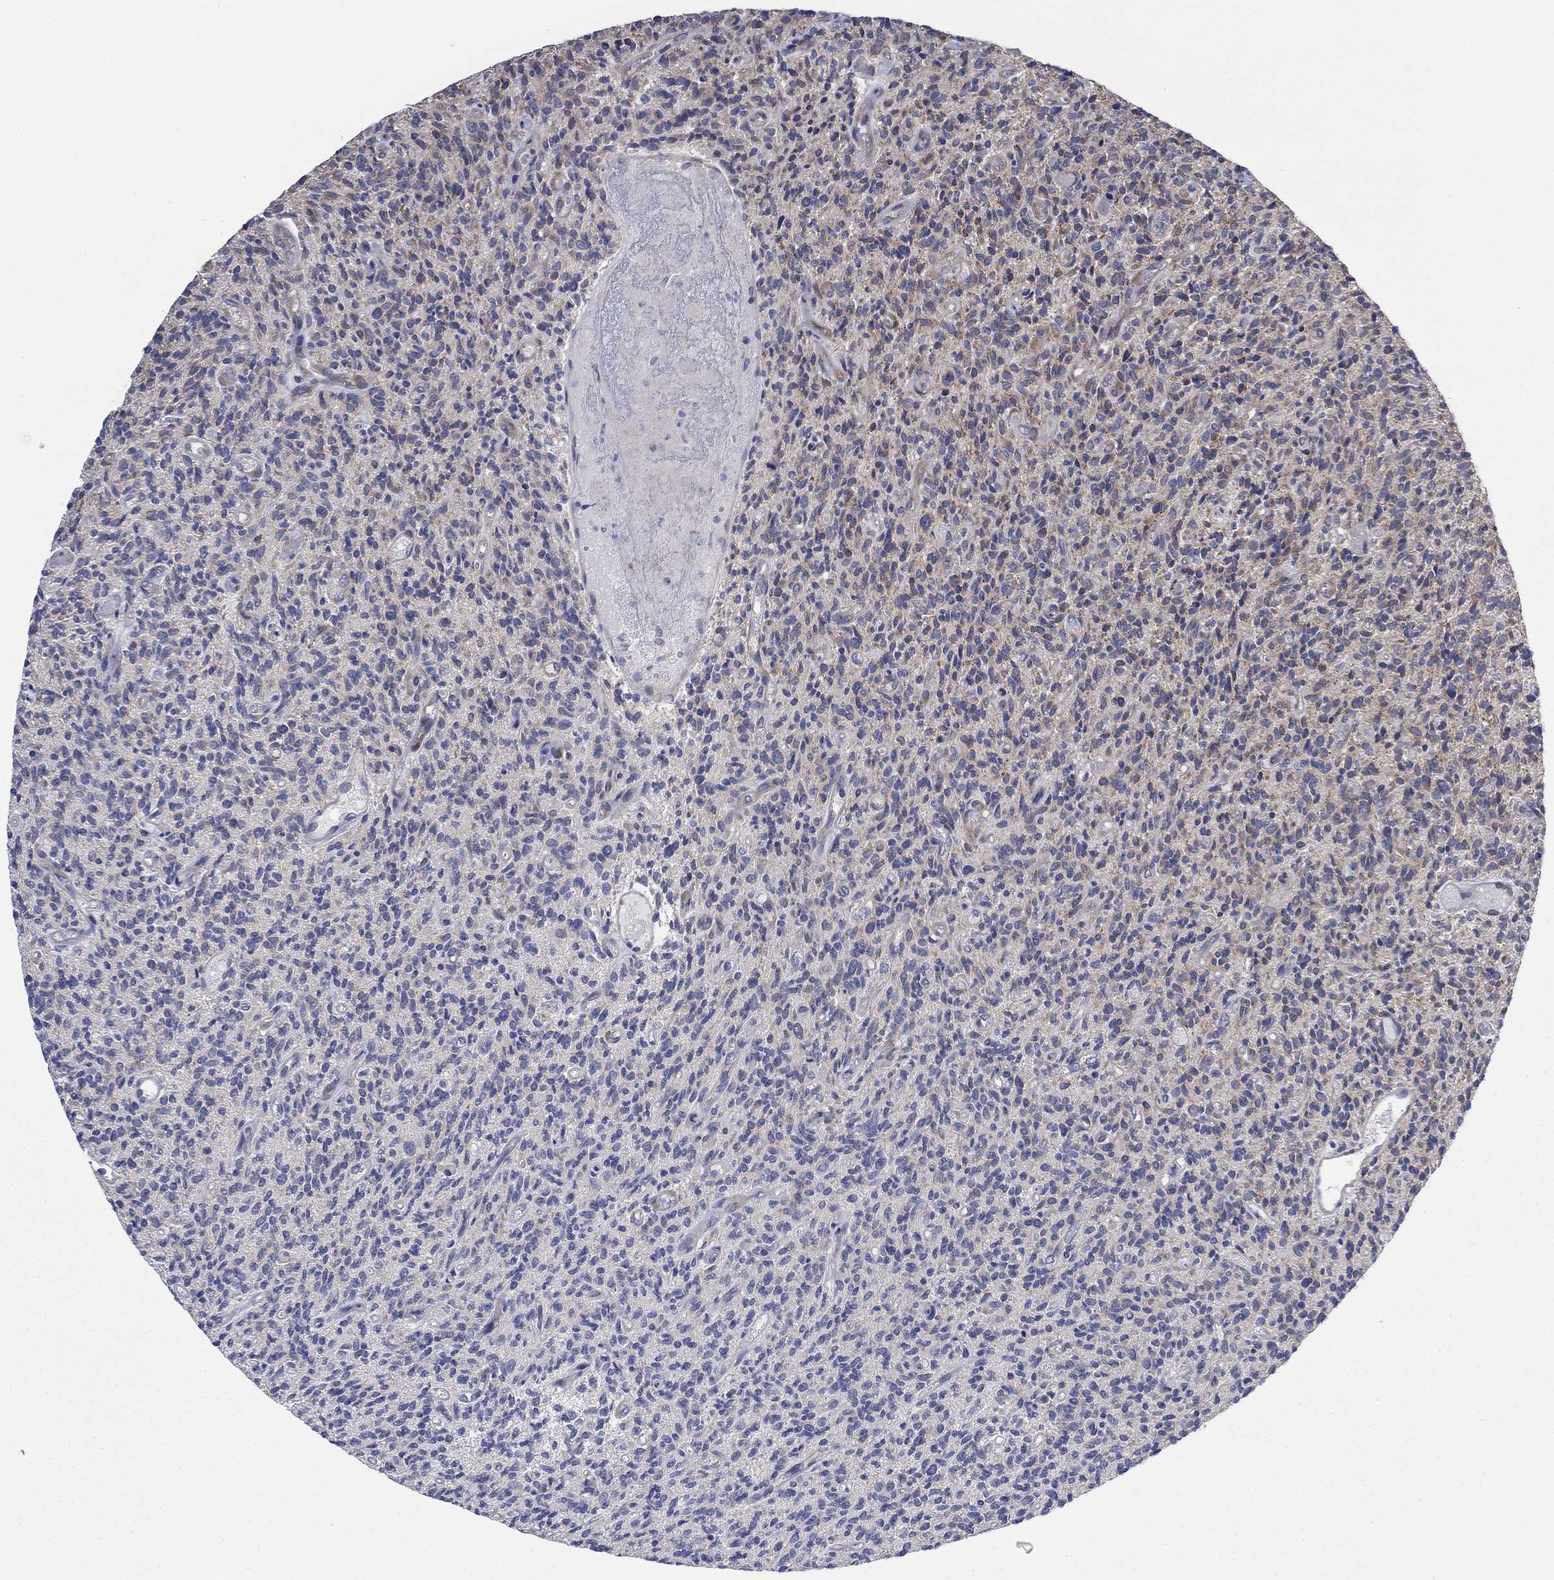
{"staining": {"intensity": "moderate", "quantity": "<25%", "location": "cytoplasmic/membranous"}, "tissue": "glioma", "cell_type": "Tumor cells", "image_type": "cancer", "snomed": [{"axis": "morphology", "description": "Glioma, malignant, High grade"}, {"axis": "topography", "description": "Brain"}], "caption": "Glioma stained for a protein demonstrates moderate cytoplasmic/membranous positivity in tumor cells. Immunohistochemistry (ihc) stains the protein of interest in brown and the nuclei are stained blue.", "gene": "RPLP0", "patient": {"sex": "male", "age": 64}}